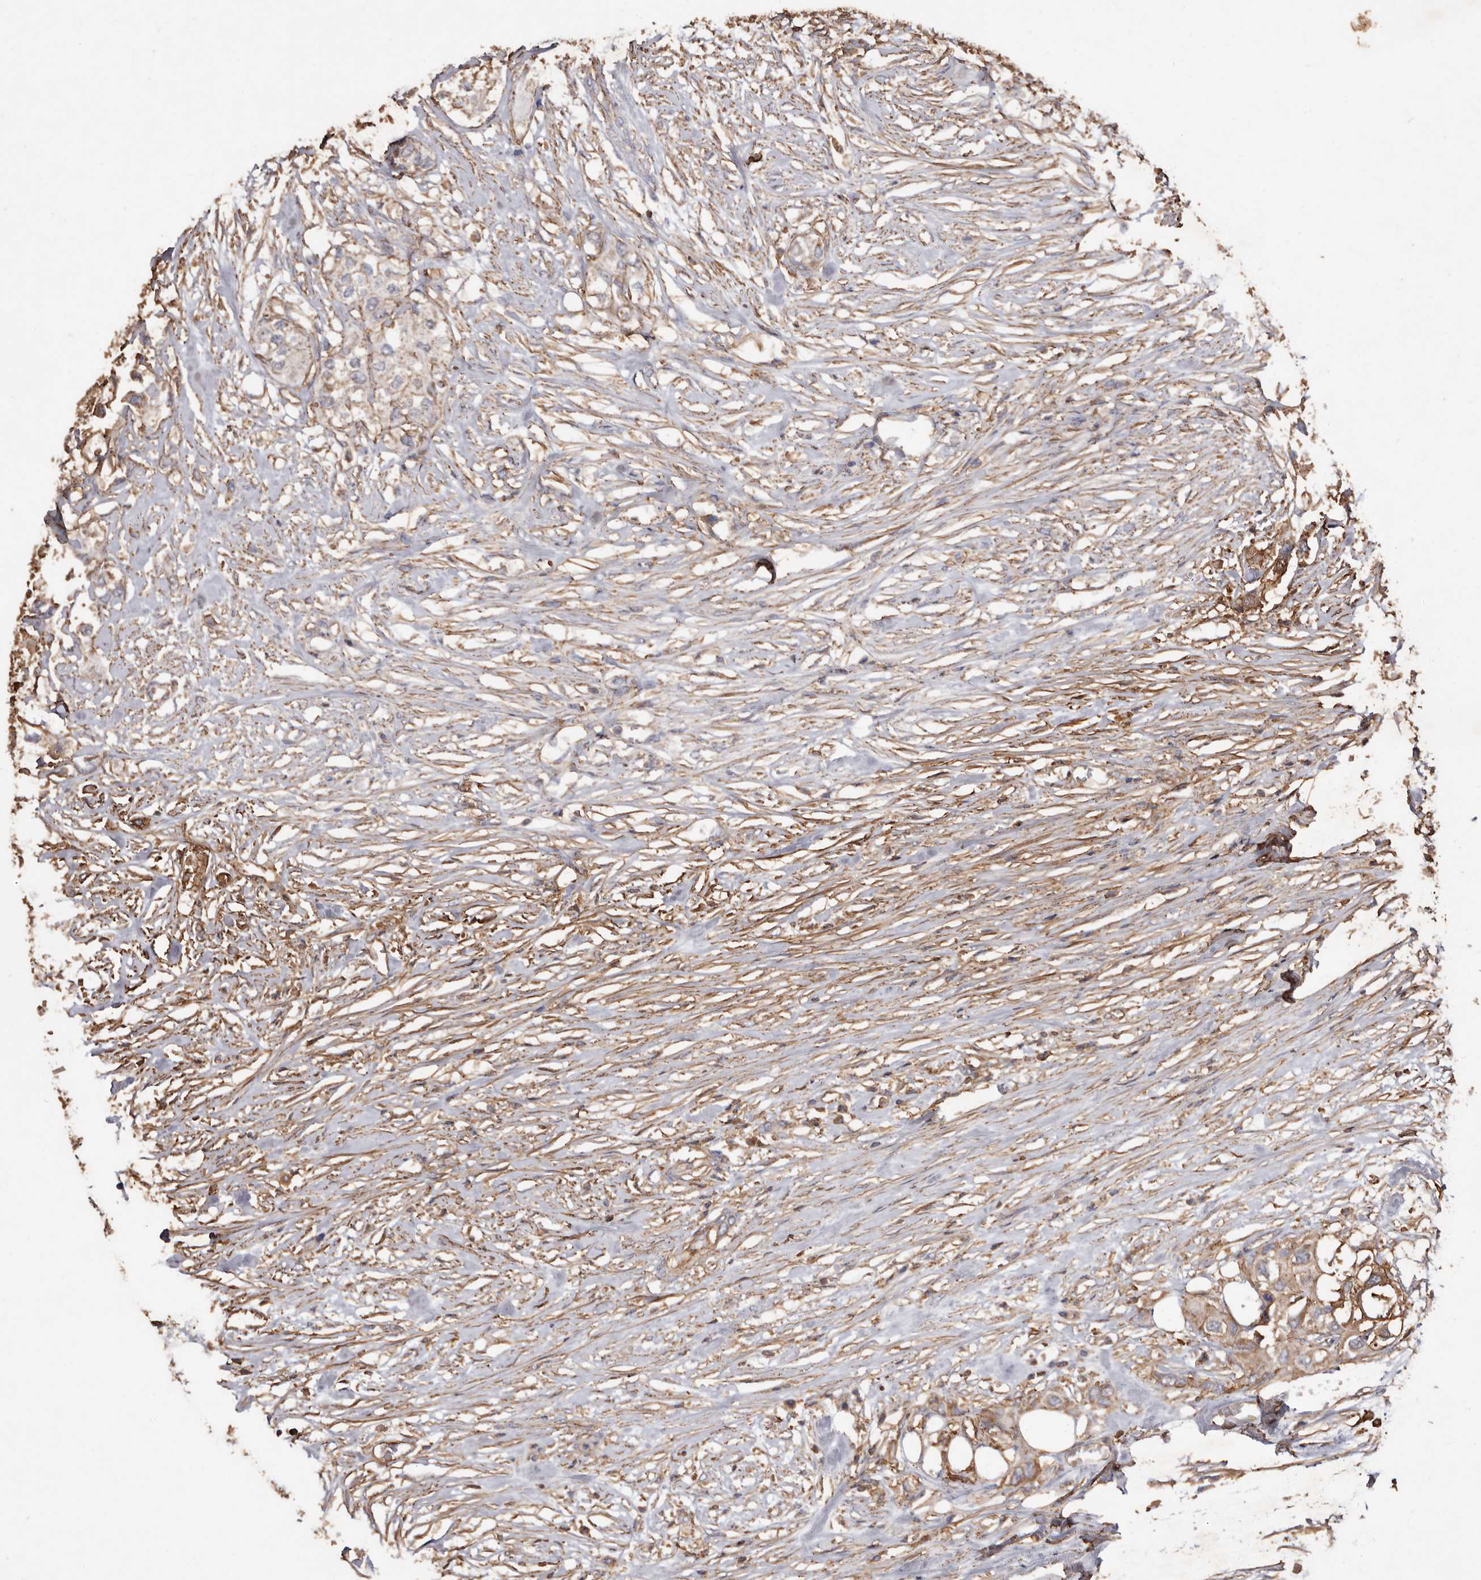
{"staining": {"intensity": "weak", "quantity": ">75%", "location": "cytoplasmic/membranous"}, "tissue": "urothelial cancer", "cell_type": "Tumor cells", "image_type": "cancer", "snomed": [{"axis": "morphology", "description": "Urothelial carcinoma, High grade"}, {"axis": "topography", "description": "Urinary bladder"}], "caption": "Immunohistochemical staining of urothelial cancer demonstrates weak cytoplasmic/membranous protein staining in about >75% of tumor cells. The staining was performed using DAB, with brown indicating positive protein expression. Nuclei are stained blue with hematoxylin.", "gene": "COQ8B", "patient": {"sex": "male", "age": 64}}